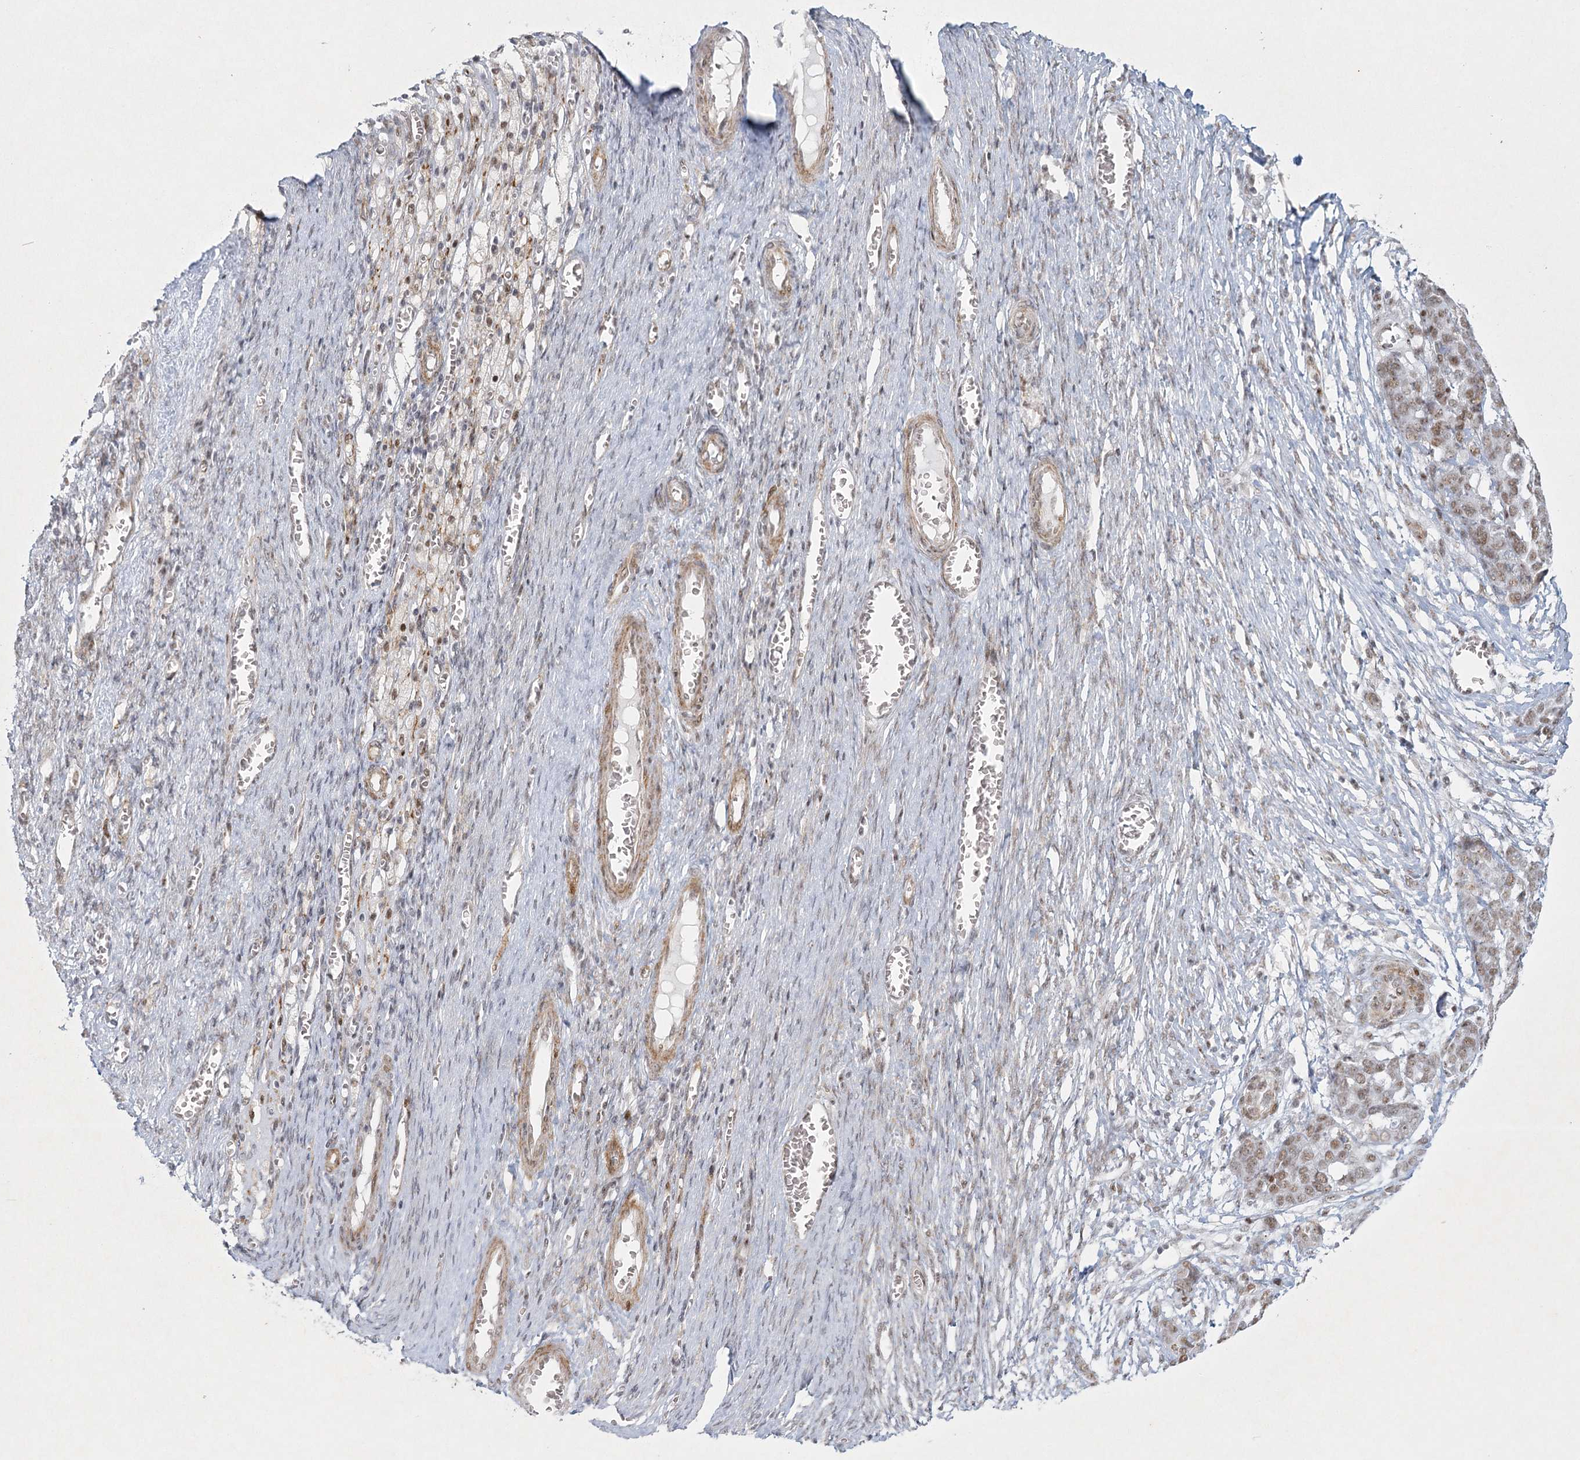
{"staining": {"intensity": "moderate", "quantity": ">75%", "location": "nuclear"}, "tissue": "ovarian cancer", "cell_type": "Tumor cells", "image_type": "cancer", "snomed": [{"axis": "morphology", "description": "Cystadenocarcinoma, serous, NOS"}, {"axis": "topography", "description": "Ovary"}], "caption": "Ovarian cancer (serous cystadenocarcinoma) stained for a protein (brown) demonstrates moderate nuclear positive expression in about >75% of tumor cells.", "gene": "U2SURP", "patient": {"sex": "female", "age": 44}}